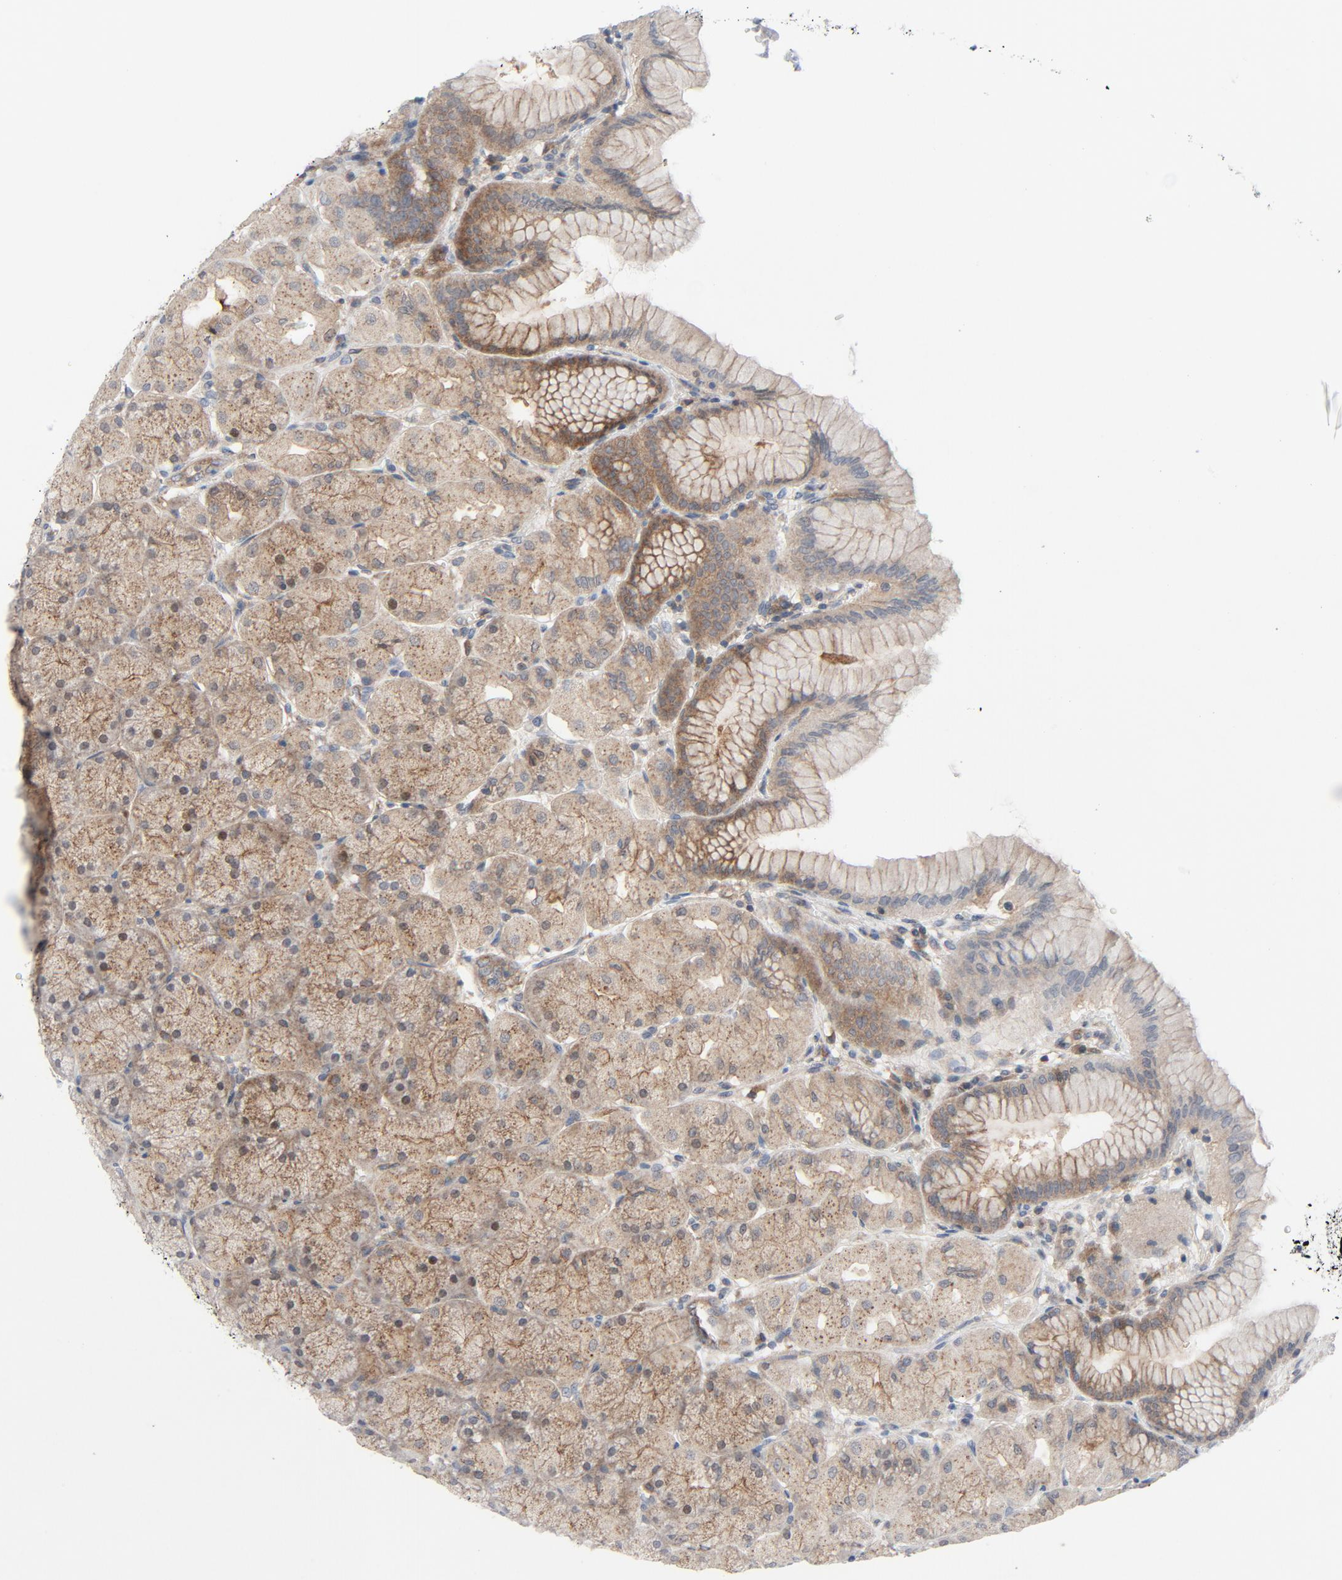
{"staining": {"intensity": "moderate", "quantity": ">75%", "location": "cytoplasmic/membranous"}, "tissue": "stomach", "cell_type": "Glandular cells", "image_type": "normal", "snomed": [{"axis": "morphology", "description": "Normal tissue, NOS"}, {"axis": "topography", "description": "Stomach, upper"}], "caption": "Glandular cells display medium levels of moderate cytoplasmic/membranous positivity in approximately >75% of cells in normal stomach.", "gene": "TSG101", "patient": {"sex": "female", "age": 56}}